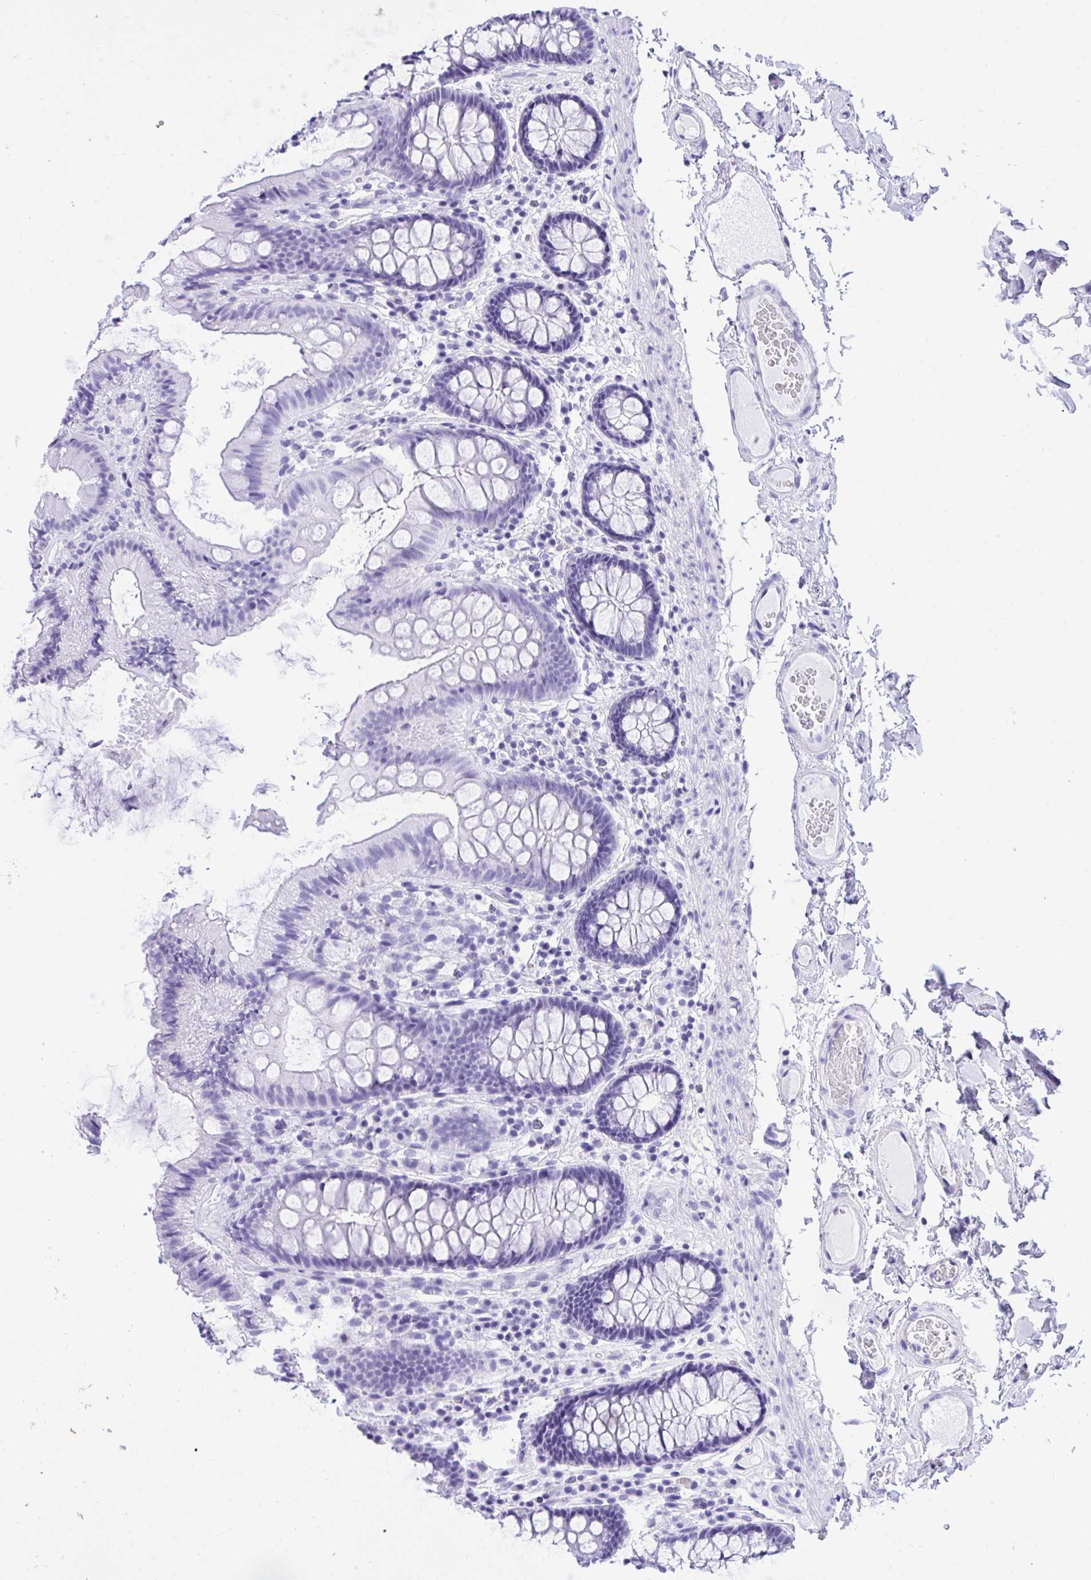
{"staining": {"intensity": "negative", "quantity": "none", "location": "none"}, "tissue": "colon", "cell_type": "Endothelial cells", "image_type": "normal", "snomed": [{"axis": "morphology", "description": "Normal tissue, NOS"}, {"axis": "topography", "description": "Colon"}], "caption": "IHC histopathology image of normal colon: colon stained with DAB (3,3'-diaminobenzidine) demonstrates no significant protein positivity in endothelial cells.", "gene": "TLN2", "patient": {"sex": "male", "age": 84}}